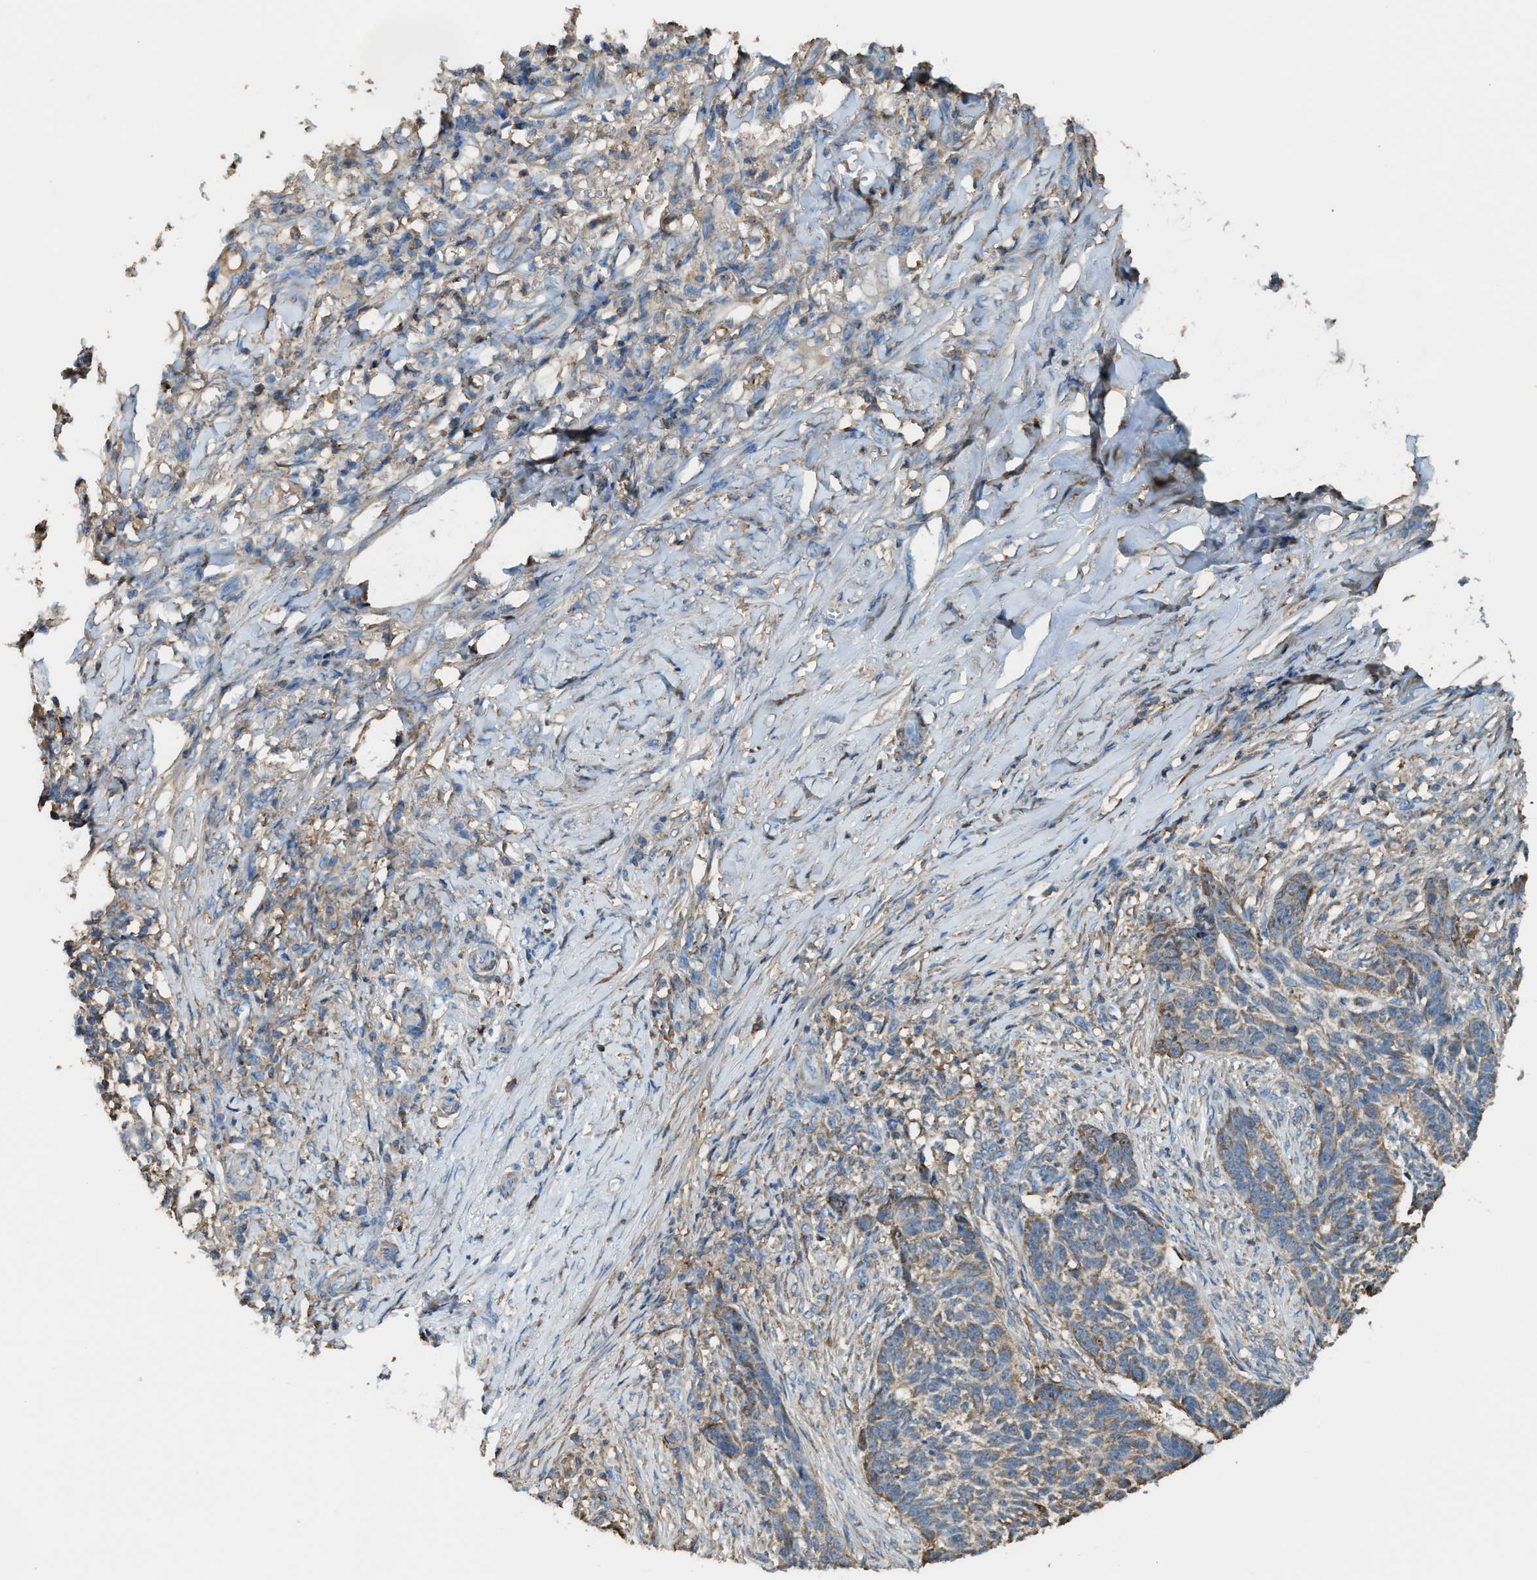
{"staining": {"intensity": "moderate", "quantity": "<25%", "location": "cytoplasmic/membranous"}, "tissue": "skin cancer", "cell_type": "Tumor cells", "image_type": "cancer", "snomed": [{"axis": "morphology", "description": "Basal cell carcinoma"}, {"axis": "topography", "description": "Skin"}], "caption": "Immunohistochemistry (IHC) of human basal cell carcinoma (skin) displays low levels of moderate cytoplasmic/membranous positivity in approximately <25% of tumor cells. (IHC, brightfield microscopy, high magnification).", "gene": "SERPINB5", "patient": {"sex": "male", "age": 85}}